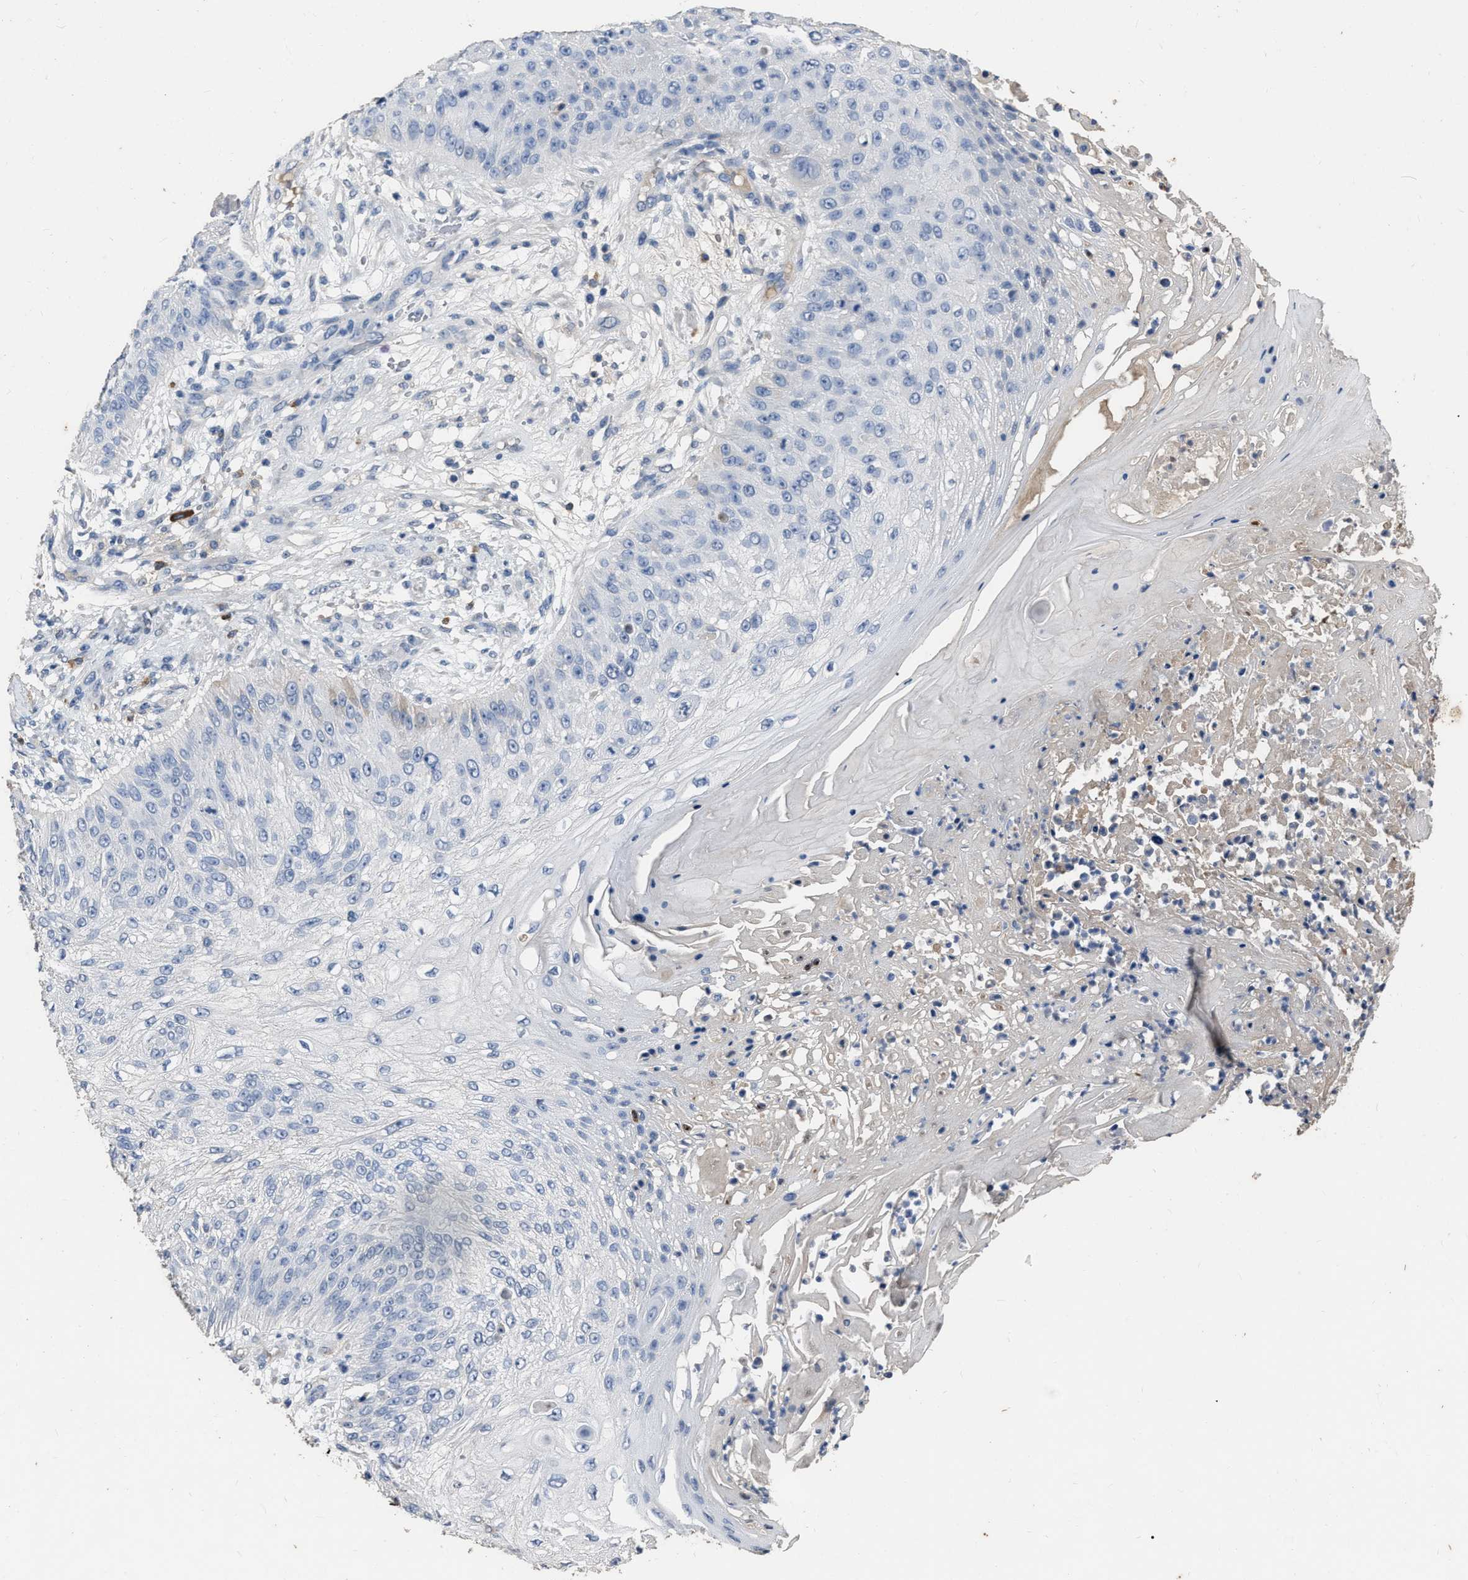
{"staining": {"intensity": "negative", "quantity": "none", "location": "none"}, "tissue": "skin cancer", "cell_type": "Tumor cells", "image_type": "cancer", "snomed": [{"axis": "morphology", "description": "Squamous cell carcinoma, NOS"}, {"axis": "topography", "description": "Skin"}], "caption": "This is a micrograph of IHC staining of skin squamous cell carcinoma, which shows no expression in tumor cells. Nuclei are stained in blue.", "gene": "HABP2", "patient": {"sex": "female", "age": 80}}